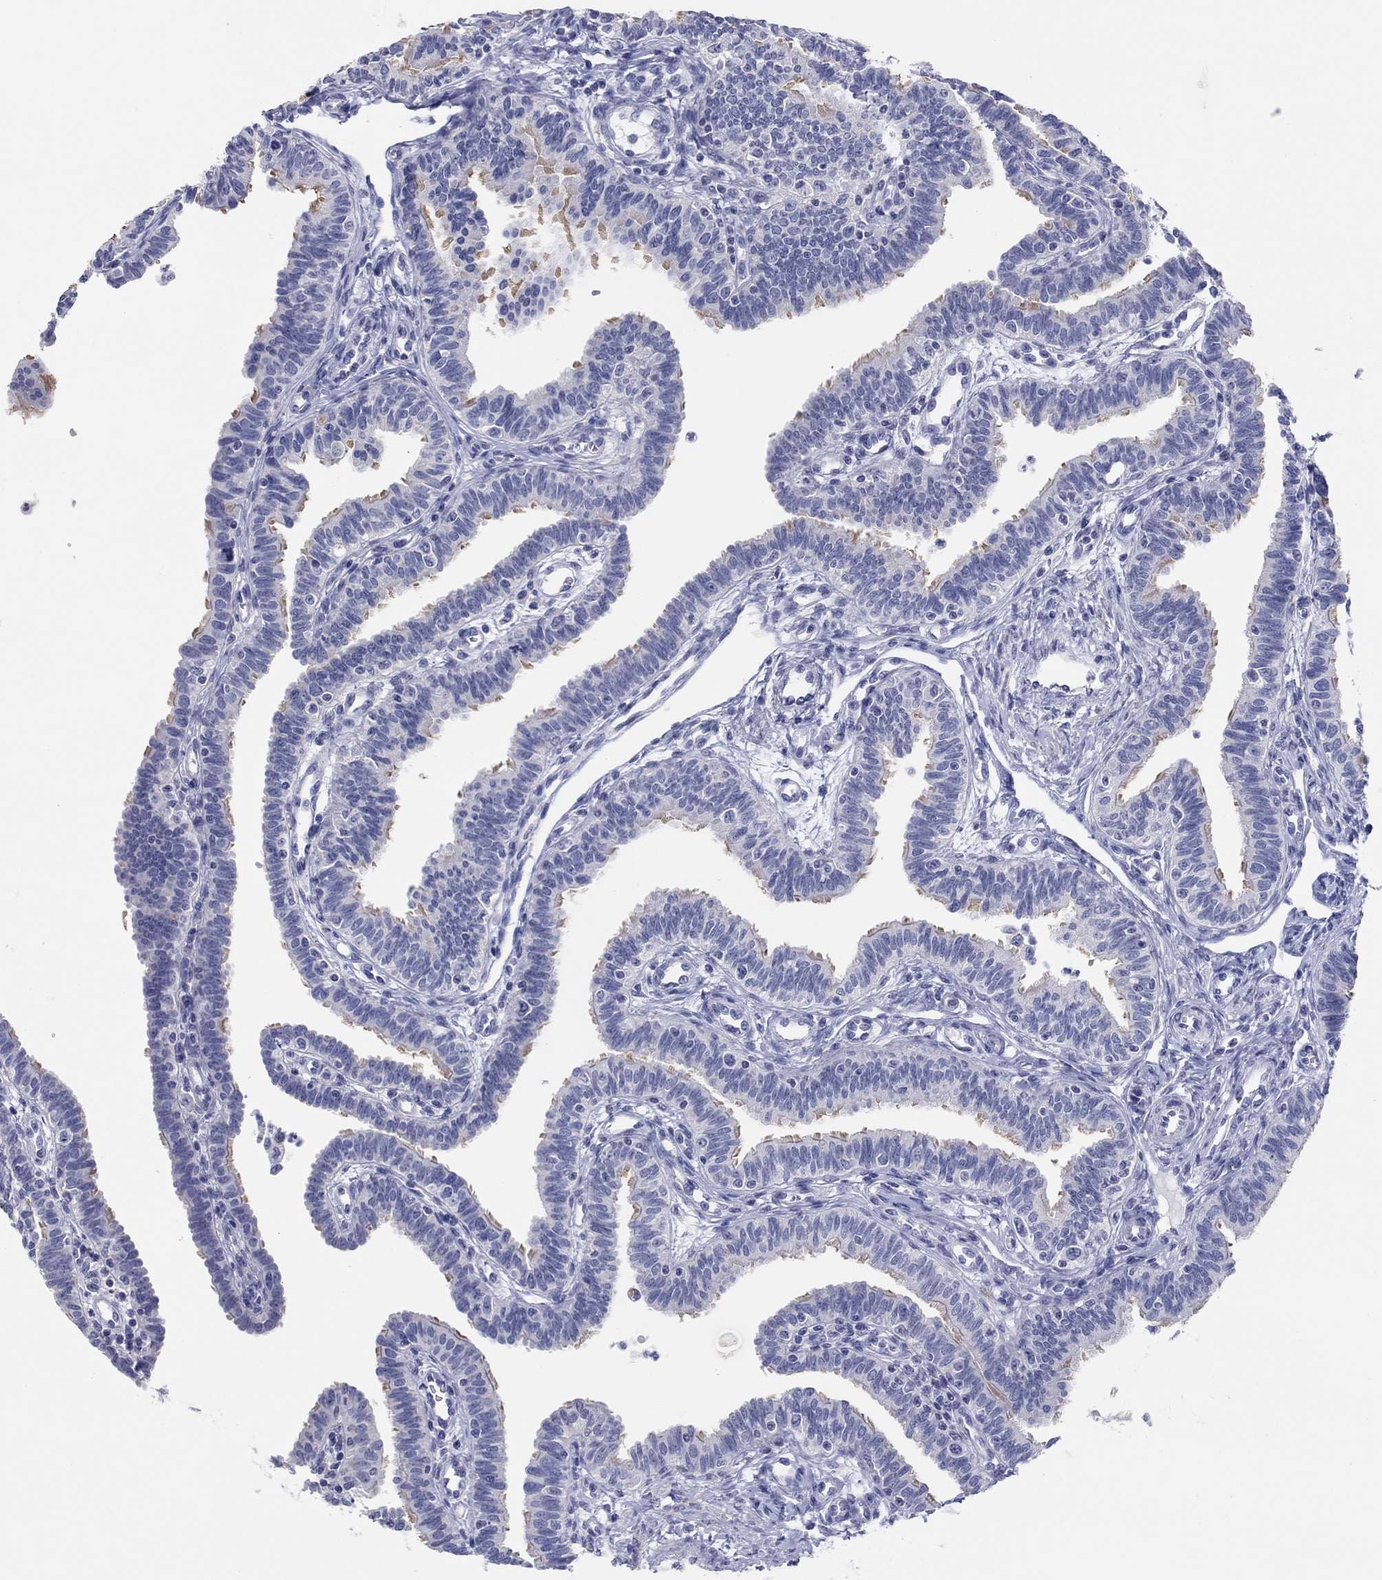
{"staining": {"intensity": "moderate", "quantity": "<25%", "location": "cytoplasmic/membranous"}, "tissue": "fallopian tube", "cell_type": "Glandular cells", "image_type": "normal", "snomed": [{"axis": "morphology", "description": "Normal tissue, NOS"}, {"axis": "topography", "description": "Fallopian tube"}], "caption": "IHC micrograph of normal fallopian tube: human fallopian tube stained using IHC exhibits low levels of moderate protein expression localized specifically in the cytoplasmic/membranous of glandular cells, appearing as a cytoplasmic/membranous brown color.", "gene": "CPNE6", "patient": {"sex": "female", "age": 36}}